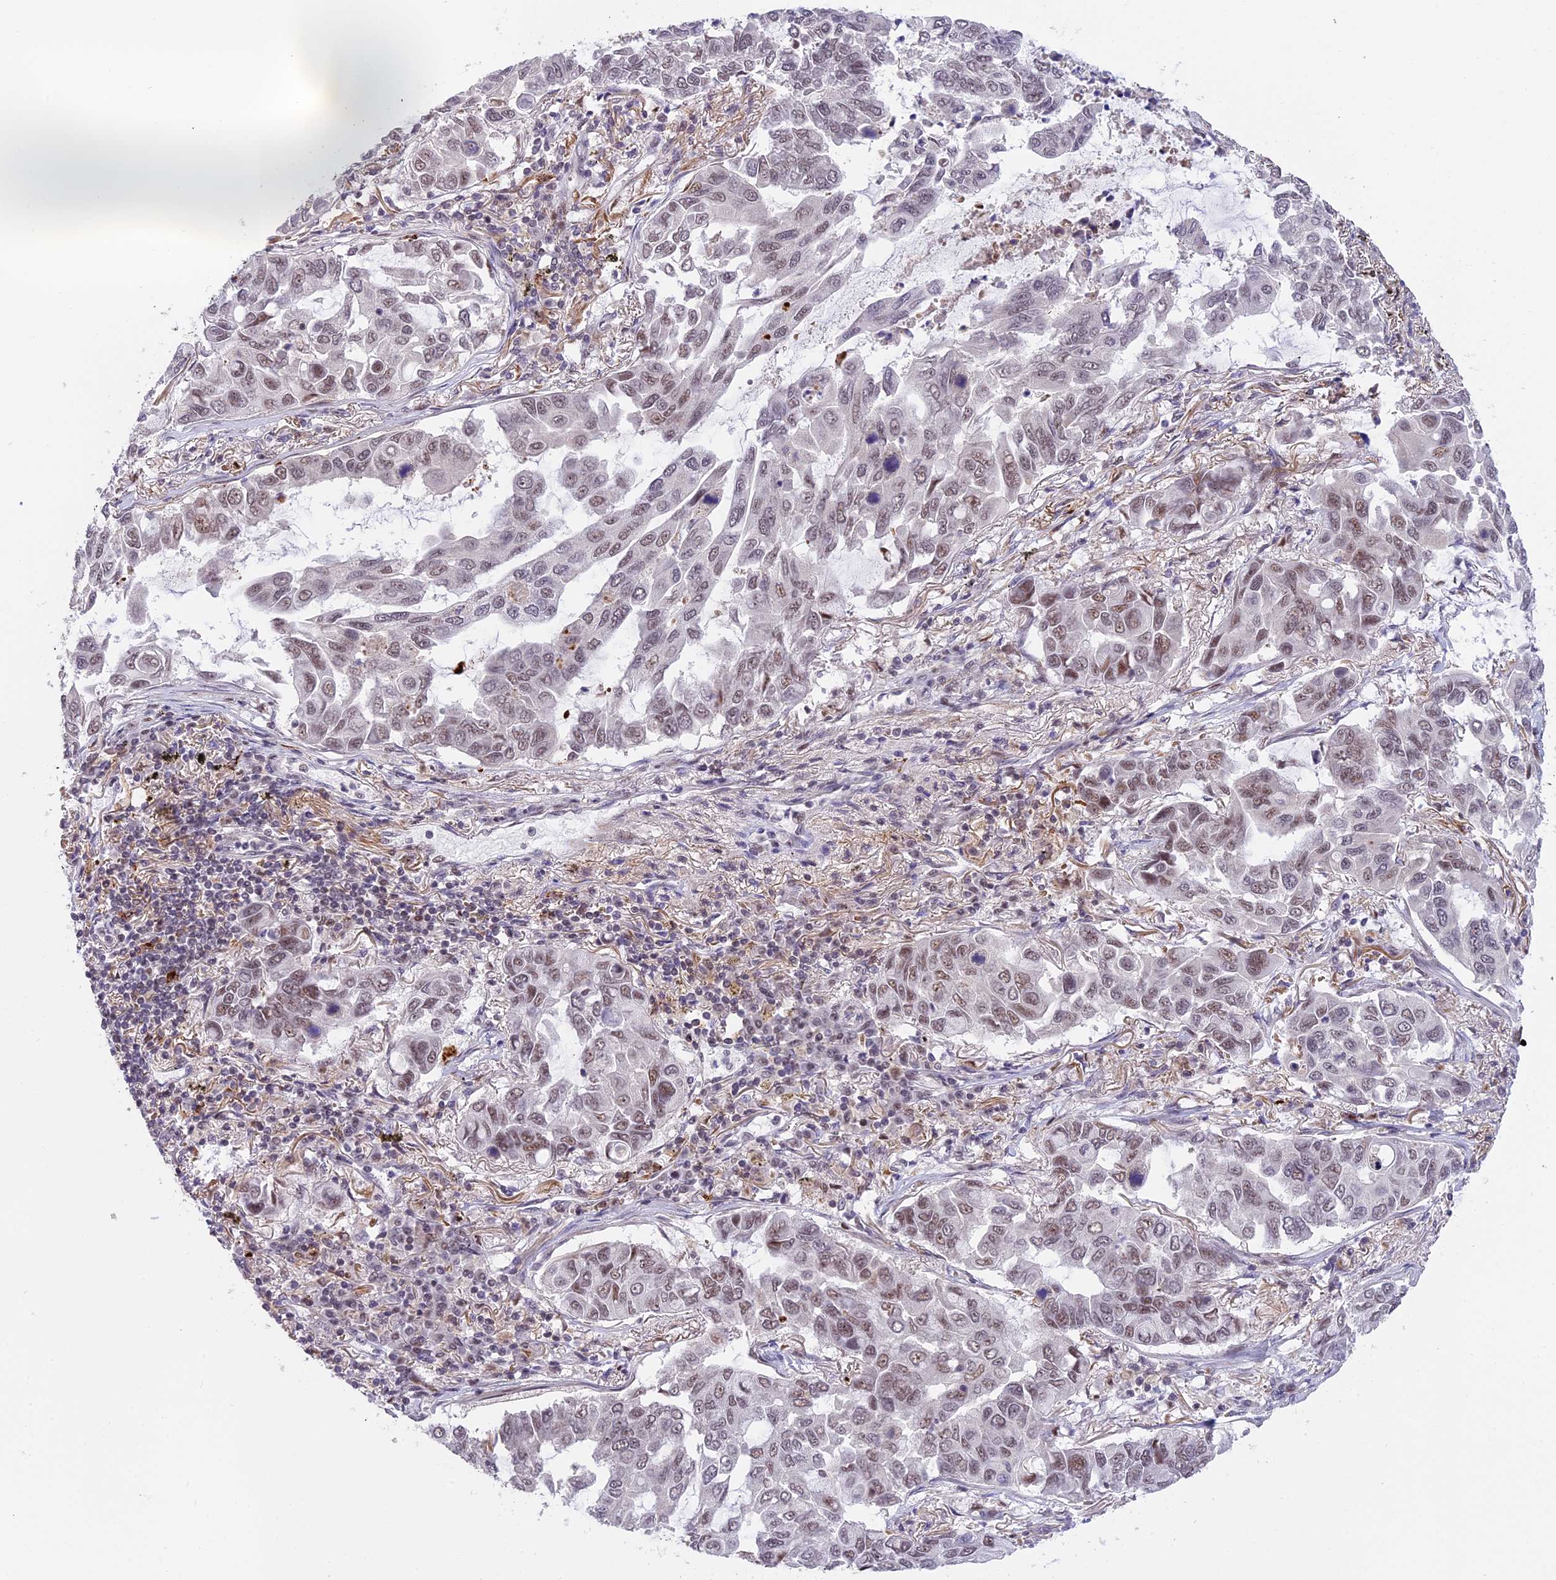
{"staining": {"intensity": "weak", "quantity": "25%-75%", "location": "nuclear"}, "tissue": "lung cancer", "cell_type": "Tumor cells", "image_type": "cancer", "snomed": [{"axis": "morphology", "description": "Adenocarcinoma, NOS"}, {"axis": "topography", "description": "Lung"}], "caption": "Lung adenocarcinoma stained with DAB (3,3'-diaminobenzidine) immunohistochemistry exhibits low levels of weak nuclear positivity in approximately 25%-75% of tumor cells.", "gene": "POLR2C", "patient": {"sex": "male", "age": 64}}